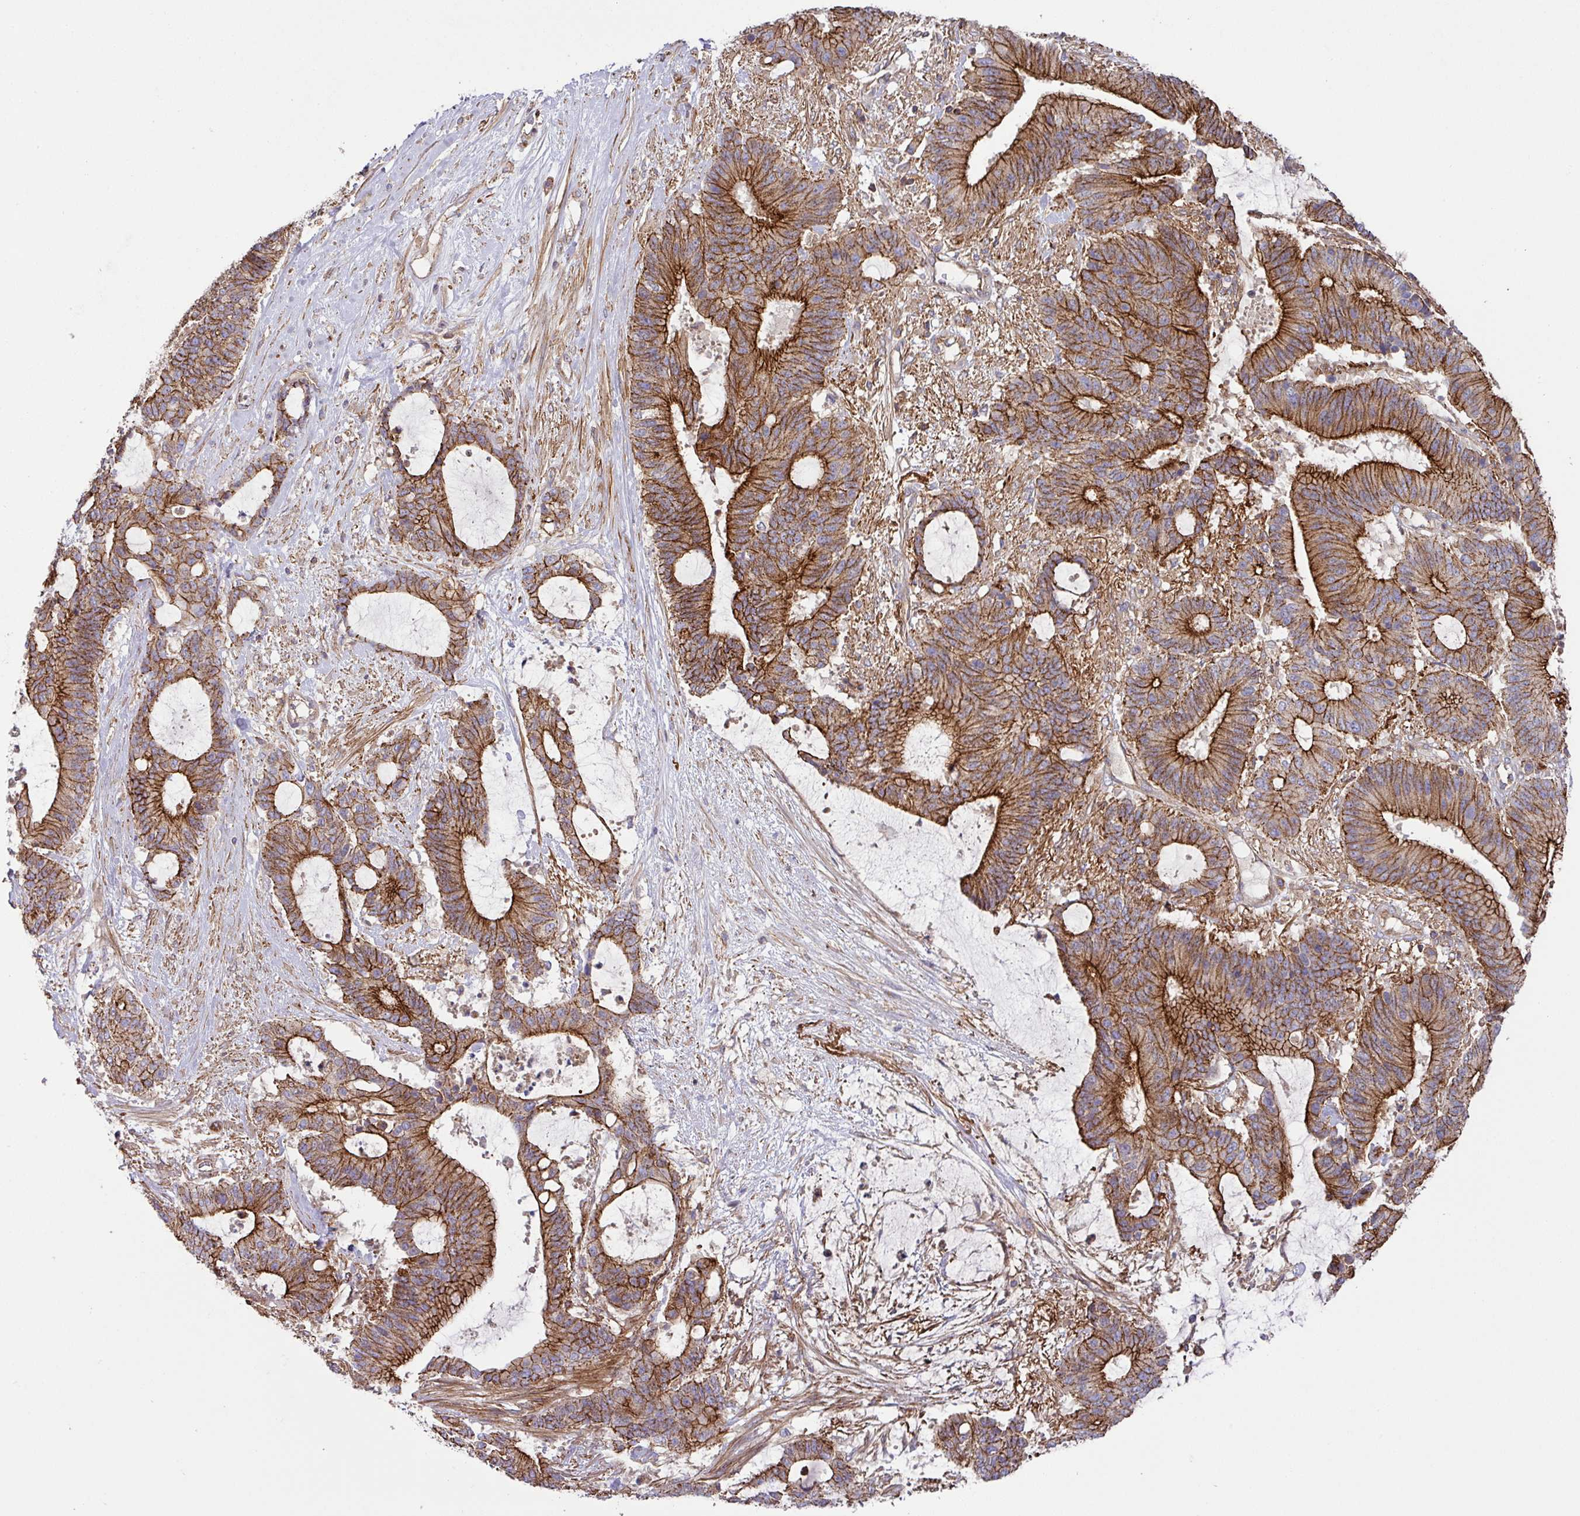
{"staining": {"intensity": "strong", "quantity": ">75%", "location": "cytoplasmic/membranous"}, "tissue": "liver cancer", "cell_type": "Tumor cells", "image_type": "cancer", "snomed": [{"axis": "morphology", "description": "Normal tissue, NOS"}, {"axis": "morphology", "description": "Cholangiocarcinoma"}, {"axis": "topography", "description": "Liver"}, {"axis": "topography", "description": "Peripheral nerve tissue"}], "caption": "Immunohistochemistry (IHC) staining of liver cancer (cholangiocarcinoma), which reveals high levels of strong cytoplasmic/membranous positivity in about >75% of tumor cells indicating strong cytoplasmic/membranous protein expression. The staining was performed using DAB (3,3'-diaminobenzidine) (brown) for protein detection and nuclei were counterstained in hematoxylin (blue).", "gene": "RIC1", "patient": {"sex": "female", "age": 73}}